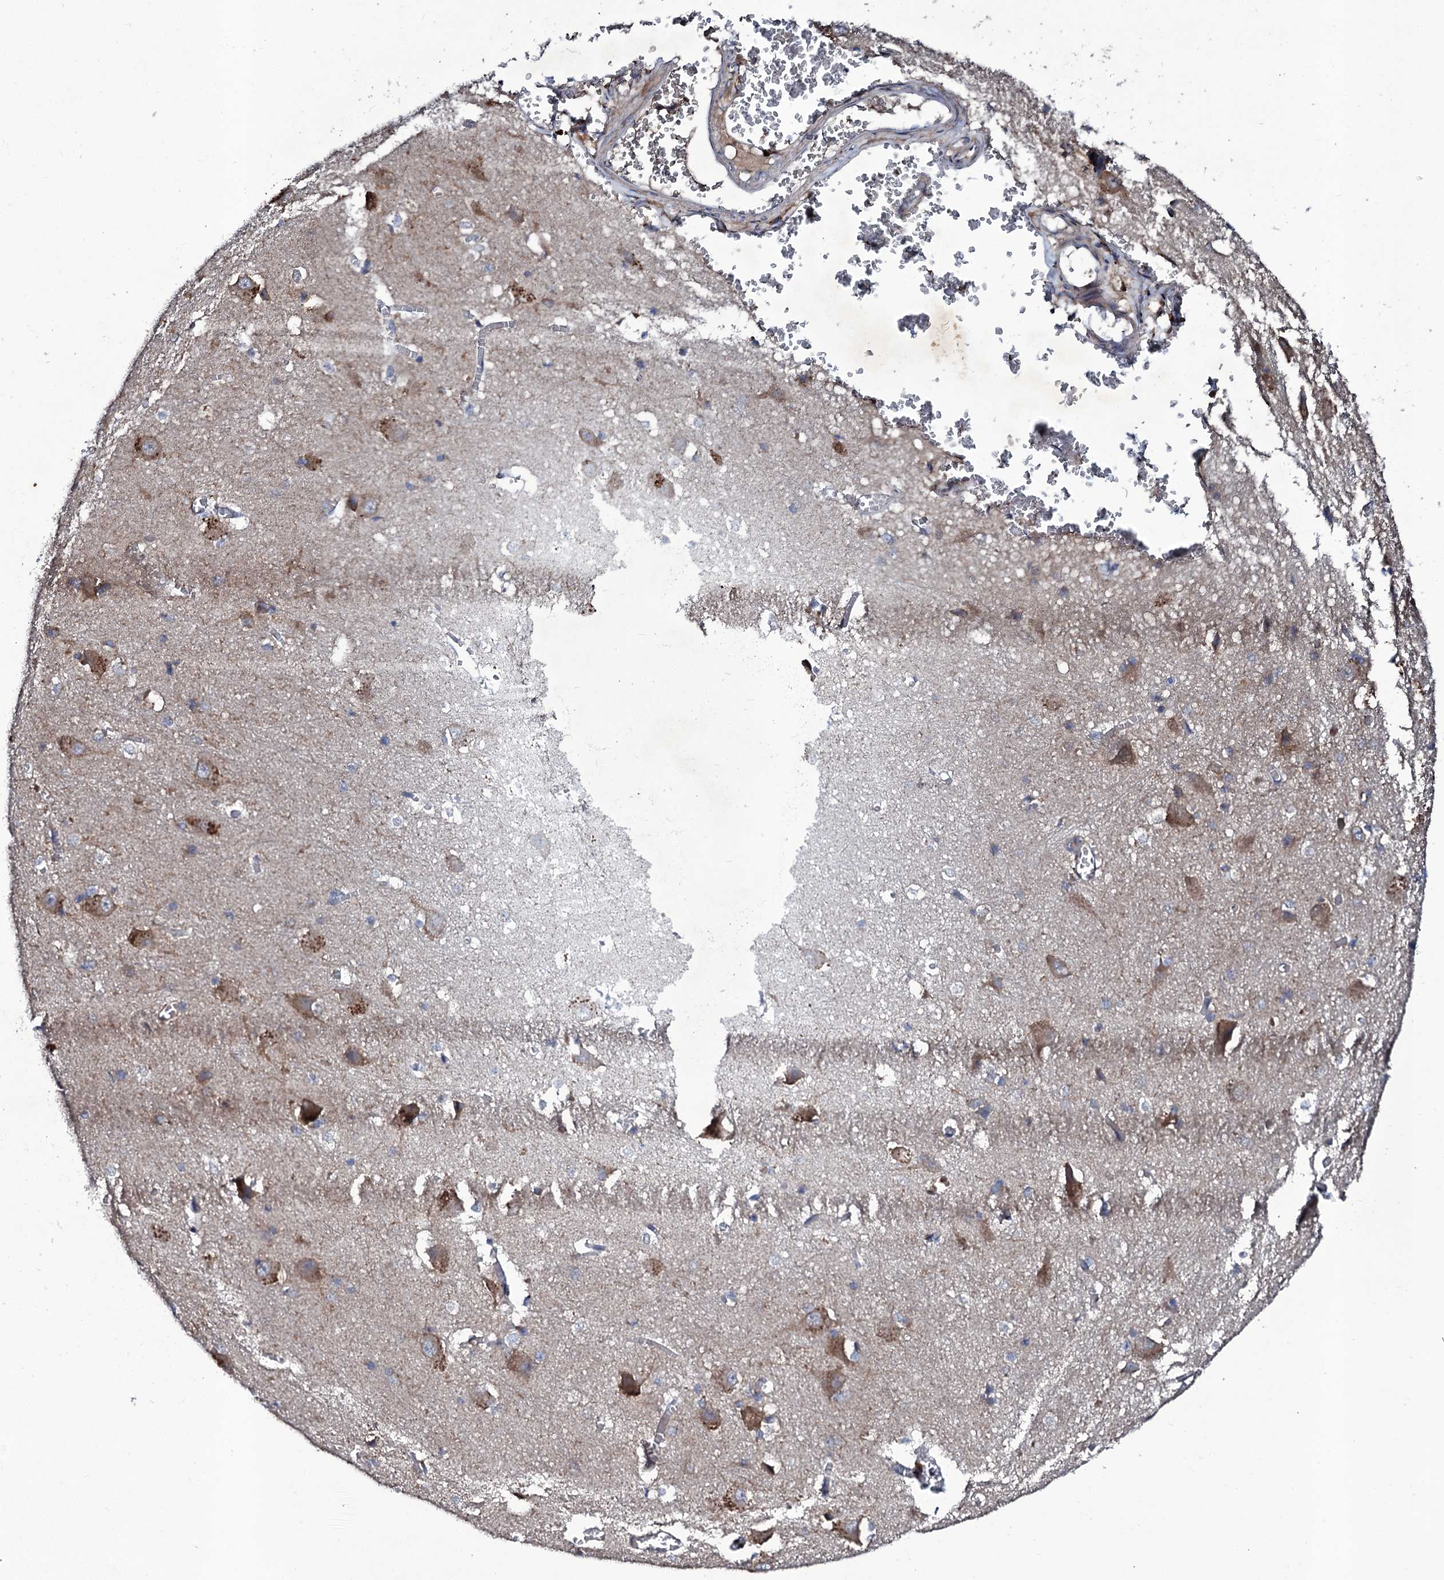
{"staining": {"intensity": "weak", "quantity": "<25%", "location": "cytoplasmic/membranous"}, "tissue": "caudate", "cell_type": "Glial cells", "image_type": "normal", "snomed": [{"axis": "morphology", "description": "Normal tissue, NOS"}, {"axis": "topography", "description": "Lateral ventricle wall"}], "caption": "Immunohistochemical staining of benign human caudate demonstrates no significant staining in glial cells.", "gene": "LRRC28", "patient": {"sex": "male", "age": 37}}